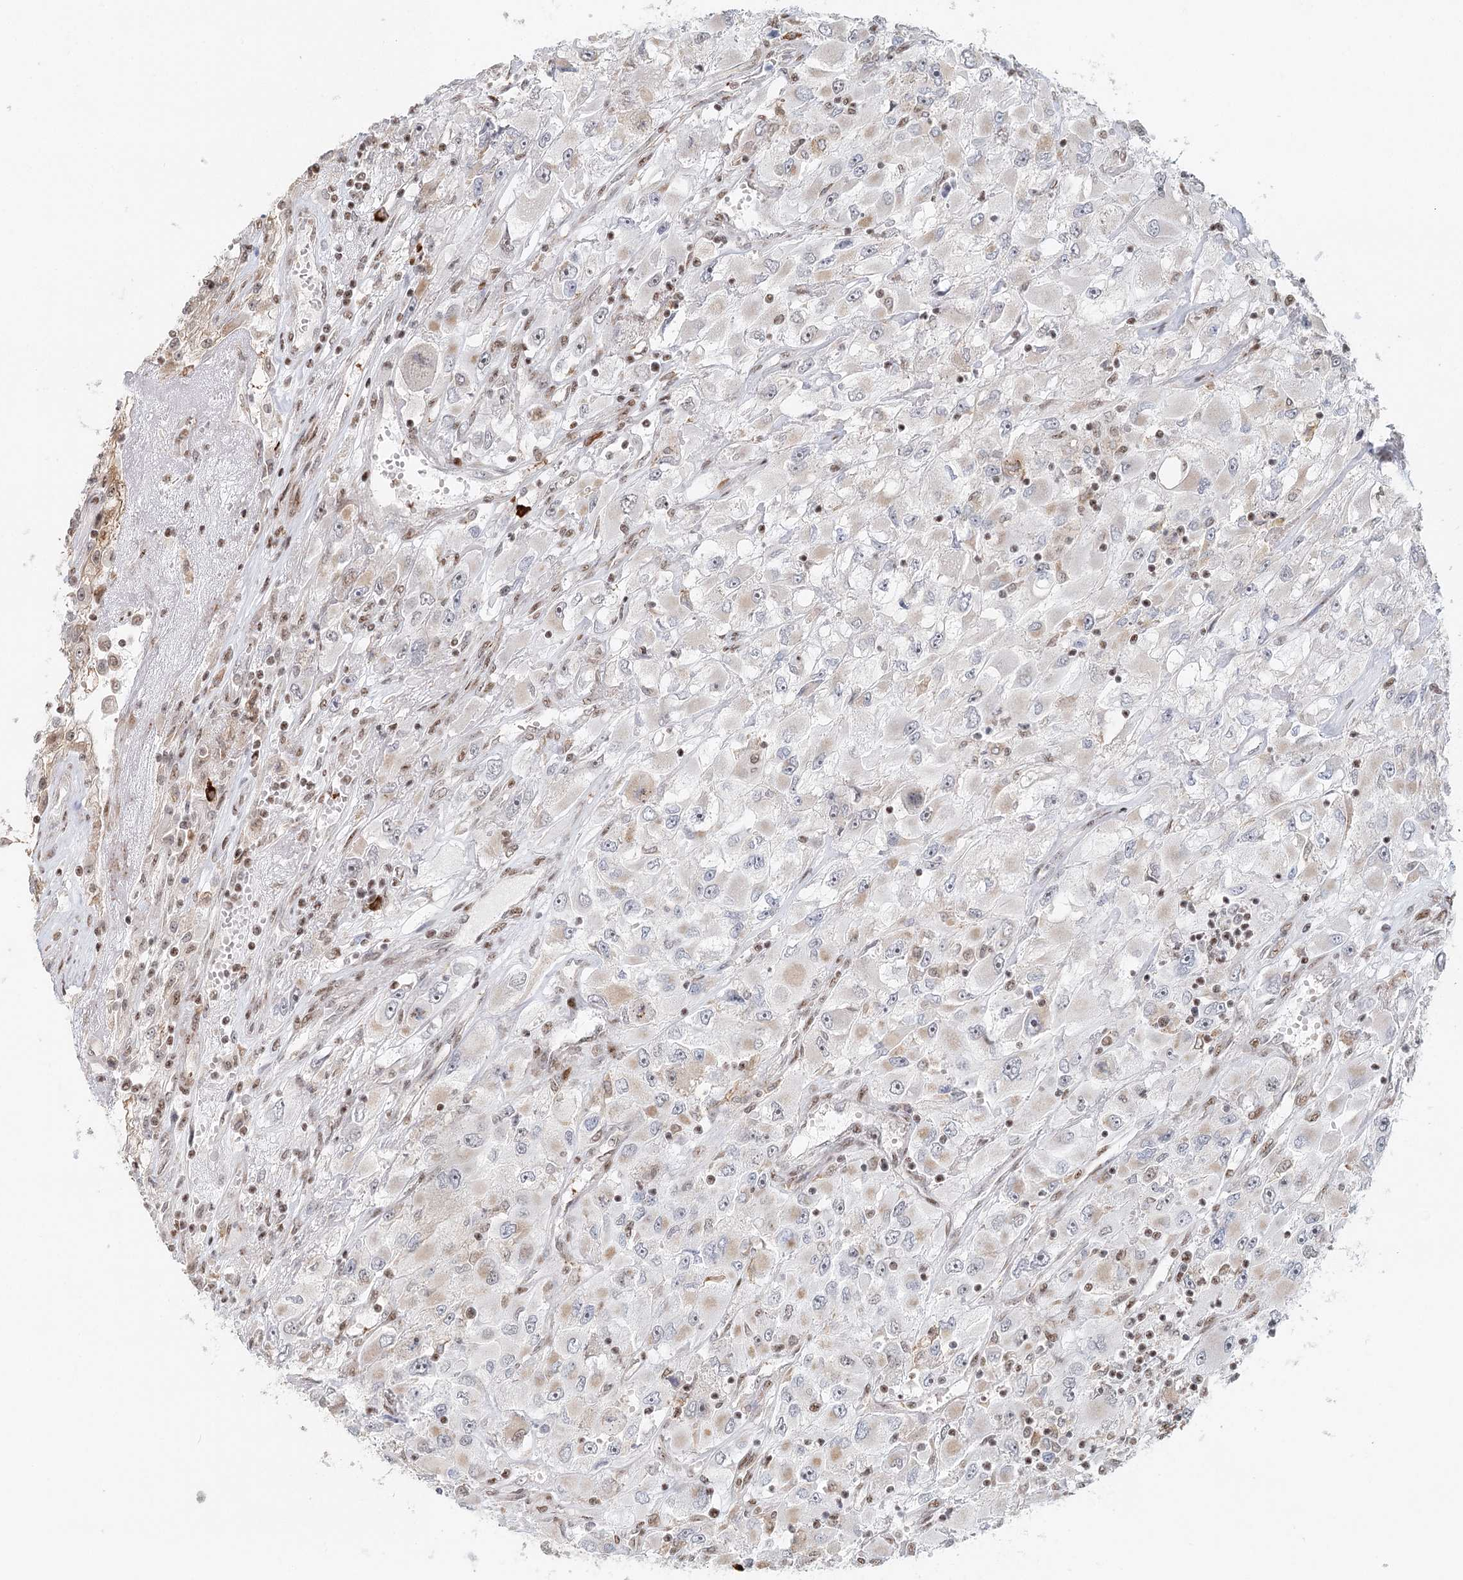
{"staining": {"intensity": "negative", "quantity": "none", "location": "none"}, "tissue": "renal cancer", "cell_type": "Tumor cells", "image_type": "cancer", "snomed": [{"axis": "morphology", "description": "Adenocarcinoma, NOS"}, {"axis": "topography", "description": "Kidney"}], "caption": "Immunohistochemistry of renal adenocarcinoma reveals no expression in tumor cells. (DAB immunohistochemistry with hematoxylin counter stain).", "gene": "BNIP5", "patient": {"sex": "female", "age": 52}}